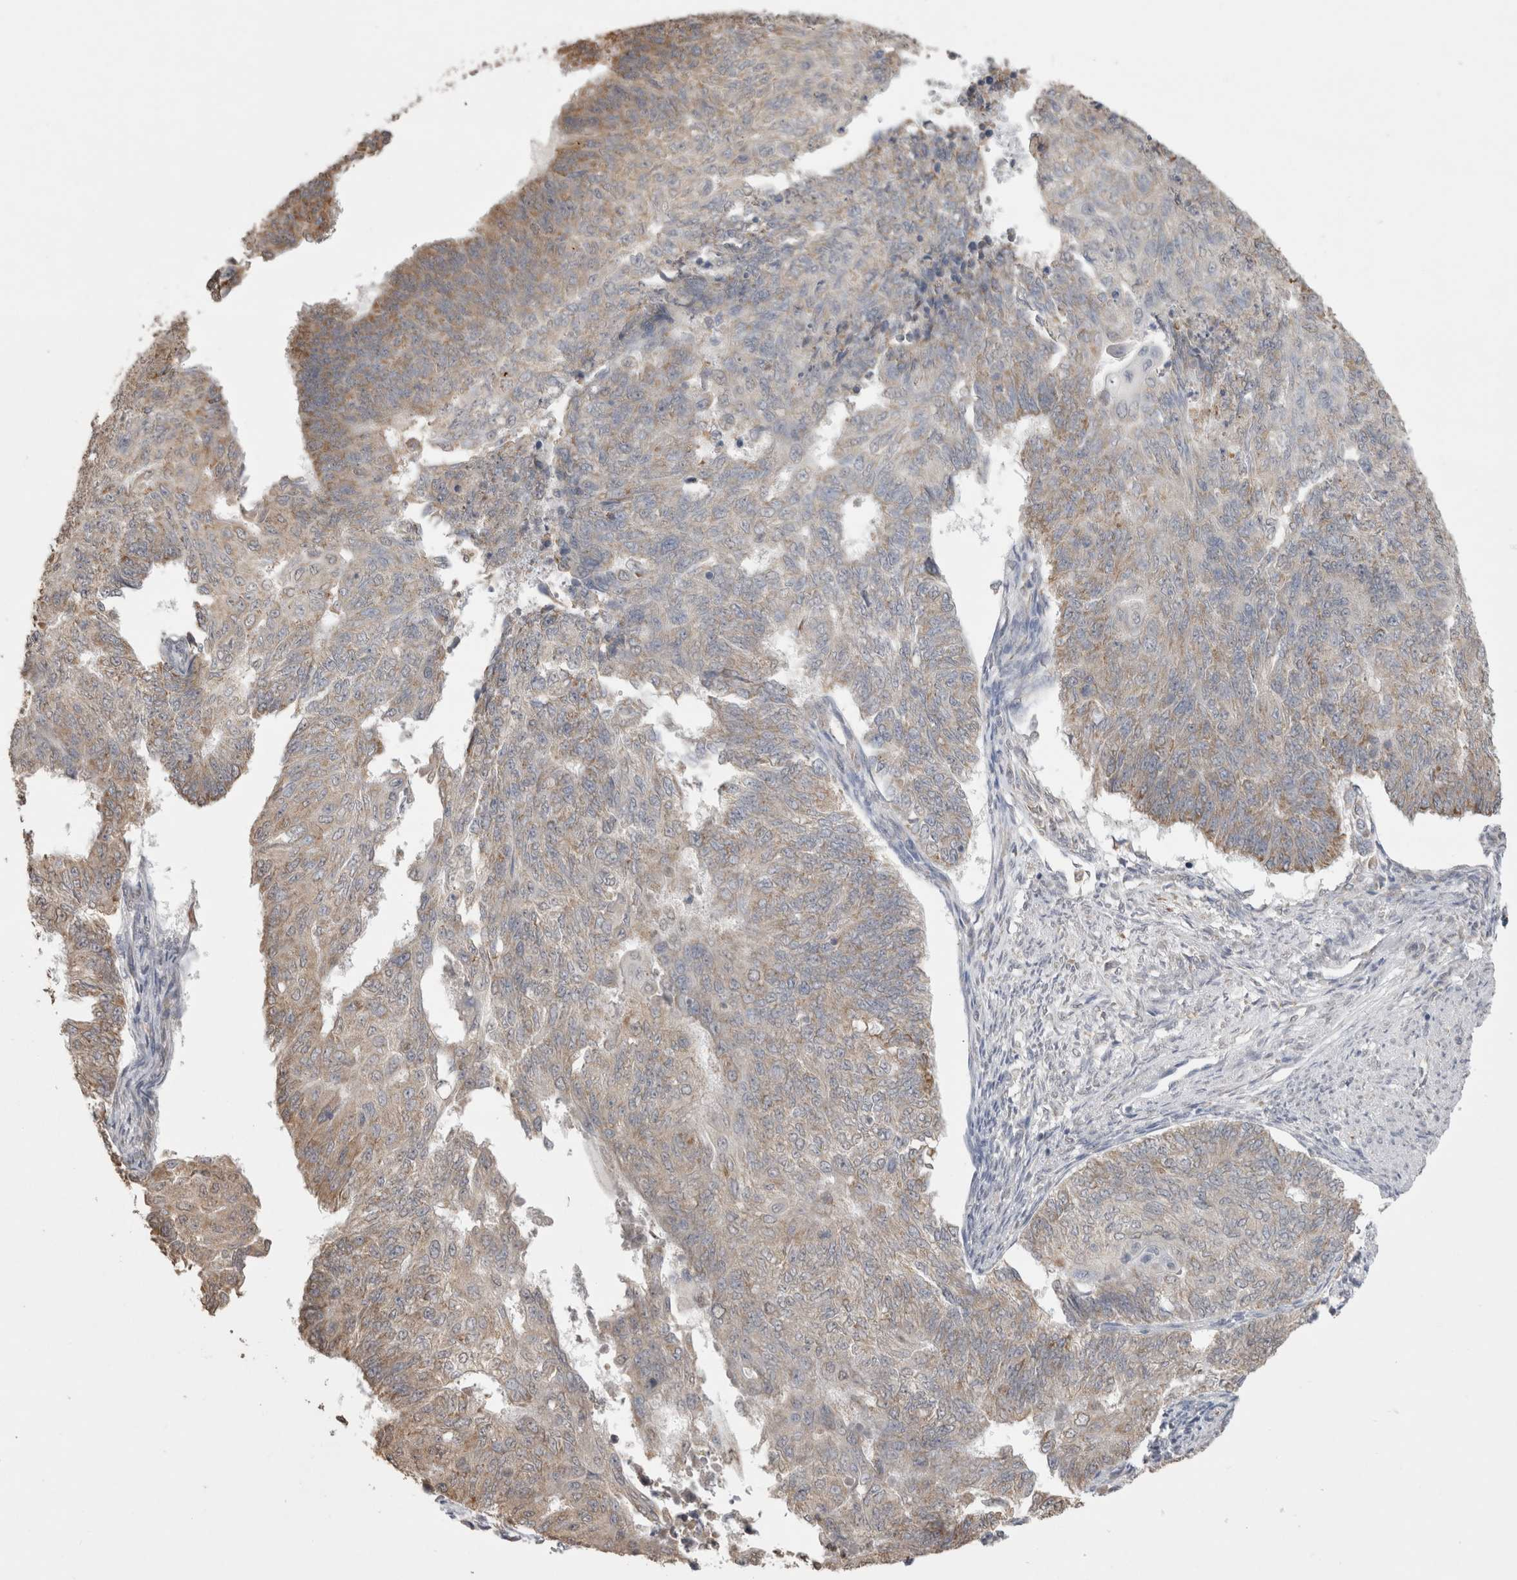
{"staining": {"intensity": "weak", "quantity": "25%-75%", "location": "cytoplasmic/membranous"}, "tissue": "endometrial cancer", "cell_type": "Tumor cells", "image_type": "cancer", "snomed": [{"axis": "morphology", "description": "Adenocarcinoma, NOS"}, {"axis": "topography", "description": "Endometrium"}], "caption": "This histopathology image shows immunohistochemistry staining of human endometrial adenocarcinoma, with low weak cytoplasmic/membranous expression in approximately 25%-75% of tumor cells.", "gene": "NOMO1", "patient": {"sex": "female", "age": 32}}